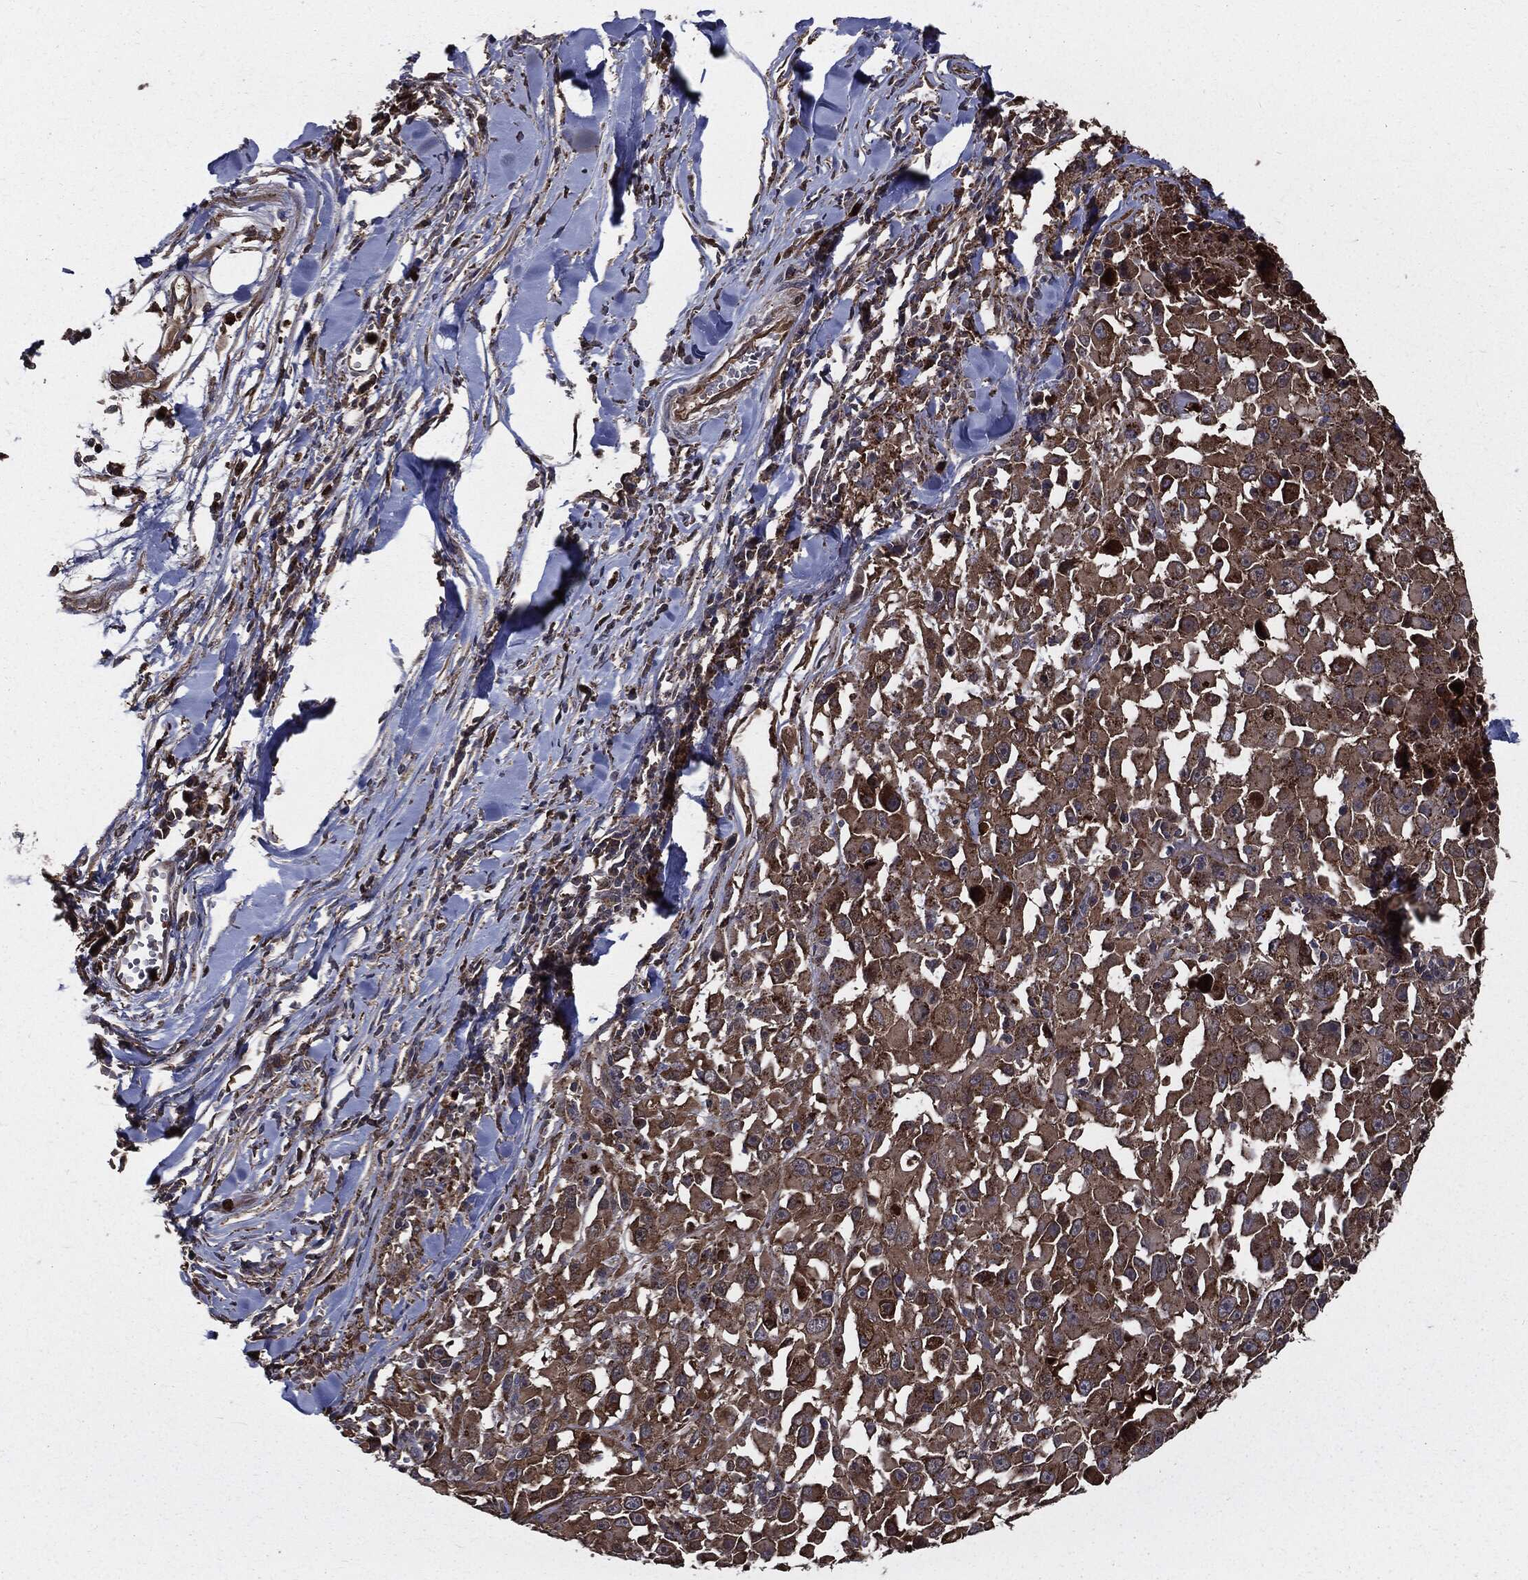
{"staining": {"intensity": "moderate", "quantity": ">75%", "location": "cytoplasmic/membranous"}, "tissue": "melanoma", "cell_type": "Tumor cells", "image_type": "cancer", "snomed": [{"axis": "morphology", "description": "Malignant melanoma, Metastatic site"}, {"axis": "topography", "description": "Lymph node"}], "caption": "Immunohistochemical staining of malignant melanoma (metastatic site) displays moderate cytoplasmic/membranous protein staining in about >75% of tumor cells.", "gene": "PDCD6IP", "patient": {"sex": "male", "age": 50}}